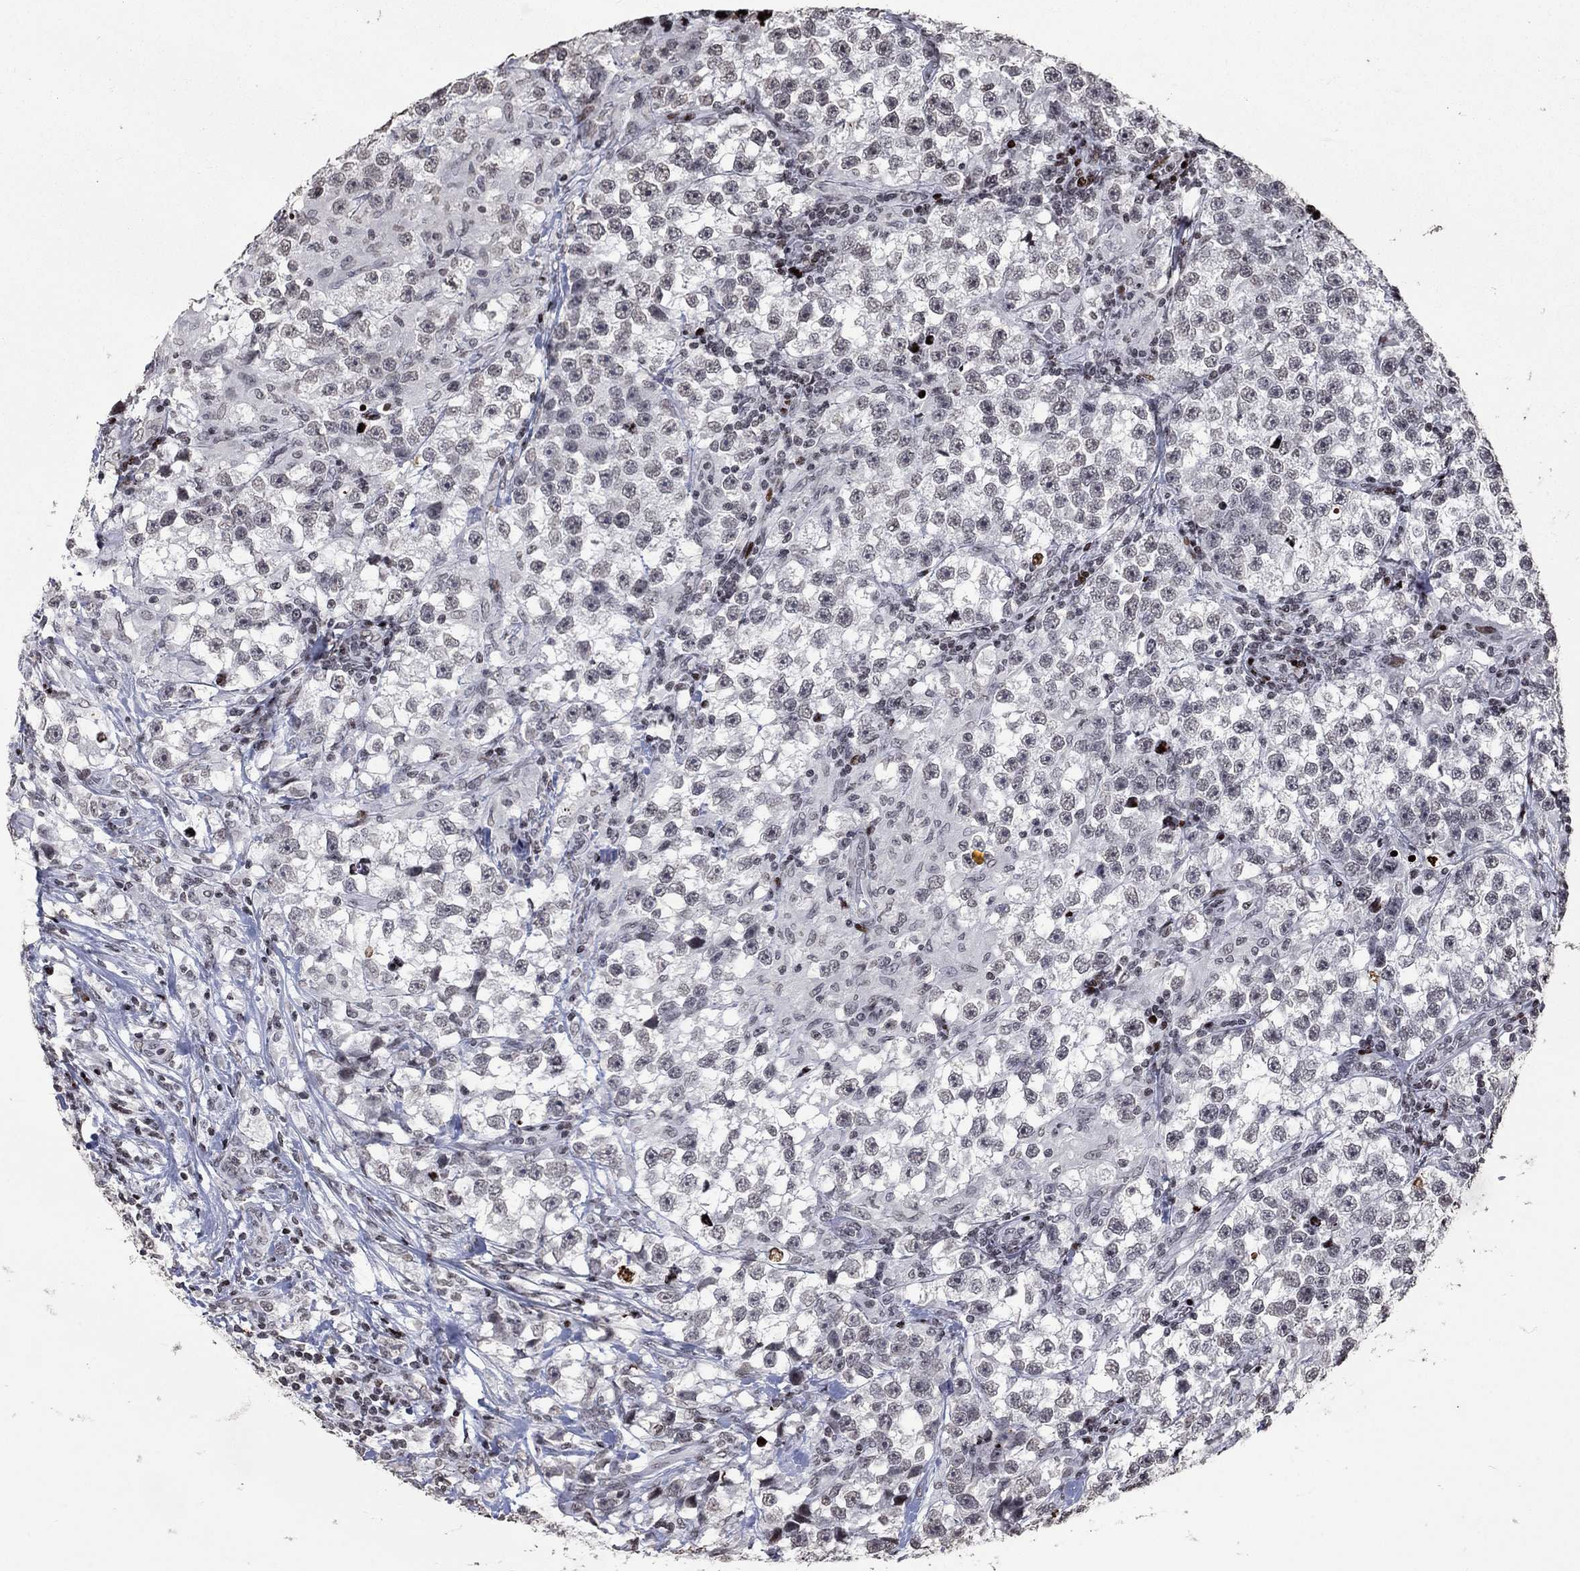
{"staining": {"intensity": "negative", "quantity": "none", "location": "none"}, "tissue": "testis cancer", "cell_type": "Tumor cells", "image_type": "cancer", "snomed": [{"axis": "morphology", "description": "Seminoma, NOS"}, {"axis": "topography", "description": "Testis"}], "caption": "Immunohistochemistry histopathology image of human seminoma (testis) stained for a protein (brown), which exhibits no positivity in tumor cells.", "gene": "SRSF3", "patient": {"sex": "male", "age": 46}}